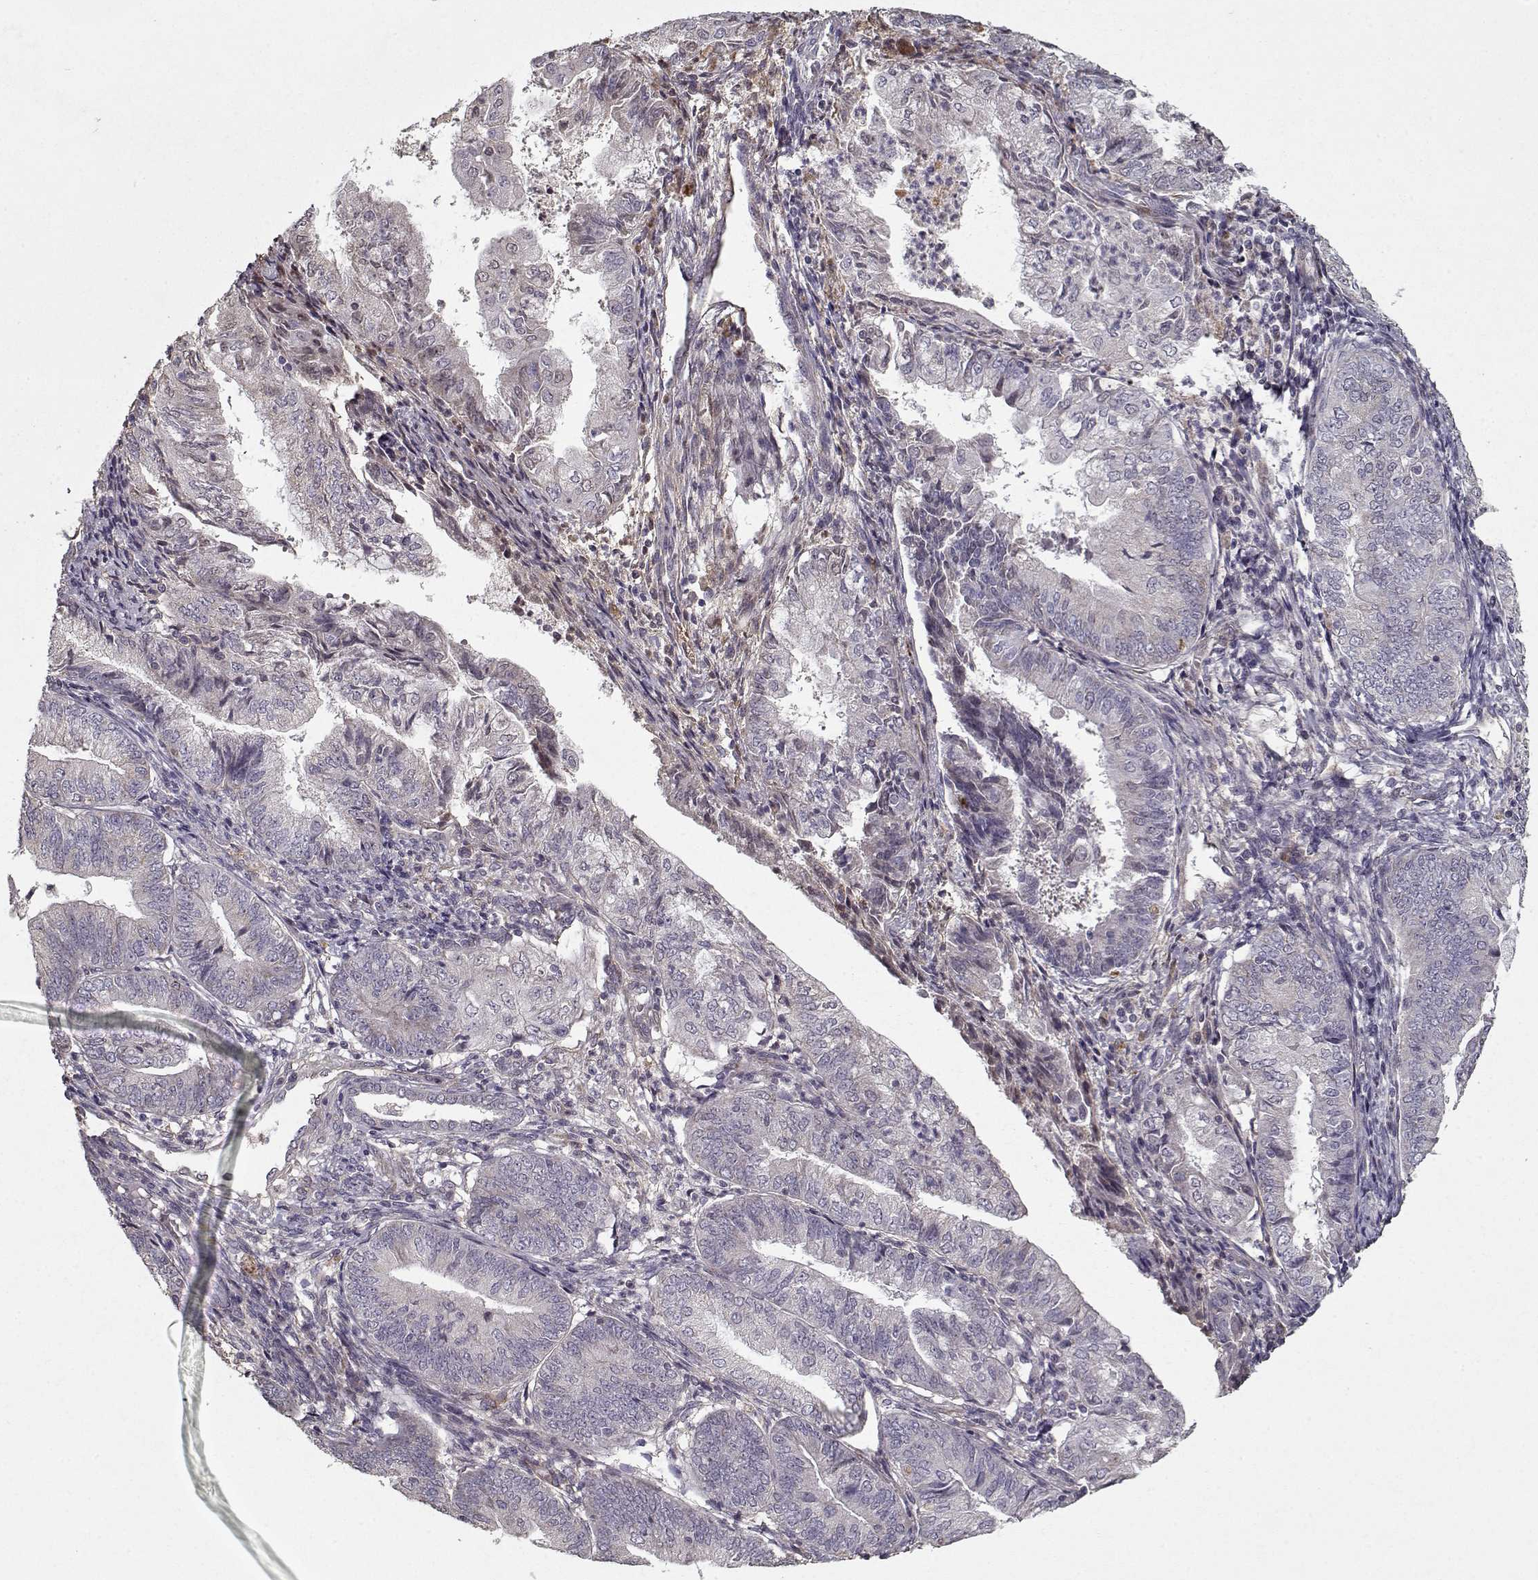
{"staining": {"intensity": "negative", "quantity": "none", "location": "none"}, "tissue": "endometrial cancer", "cell_type": "Tumor cells", "image_type": "cancer", "snomed": [{"axis": "morphology", "description": "Adenocarcinoma, NOS"}, {"axis": "topography", "description": "Endometrium"}], "caption": "An immunohistochemistry (IHC) histopathology image of endometrial adenocarcinoma is shown. There is no staining in tumor cells of endometrial adenocarcinoma.", "gene": "LAMA2", "patient": {"sex": "female", "age": 55}}